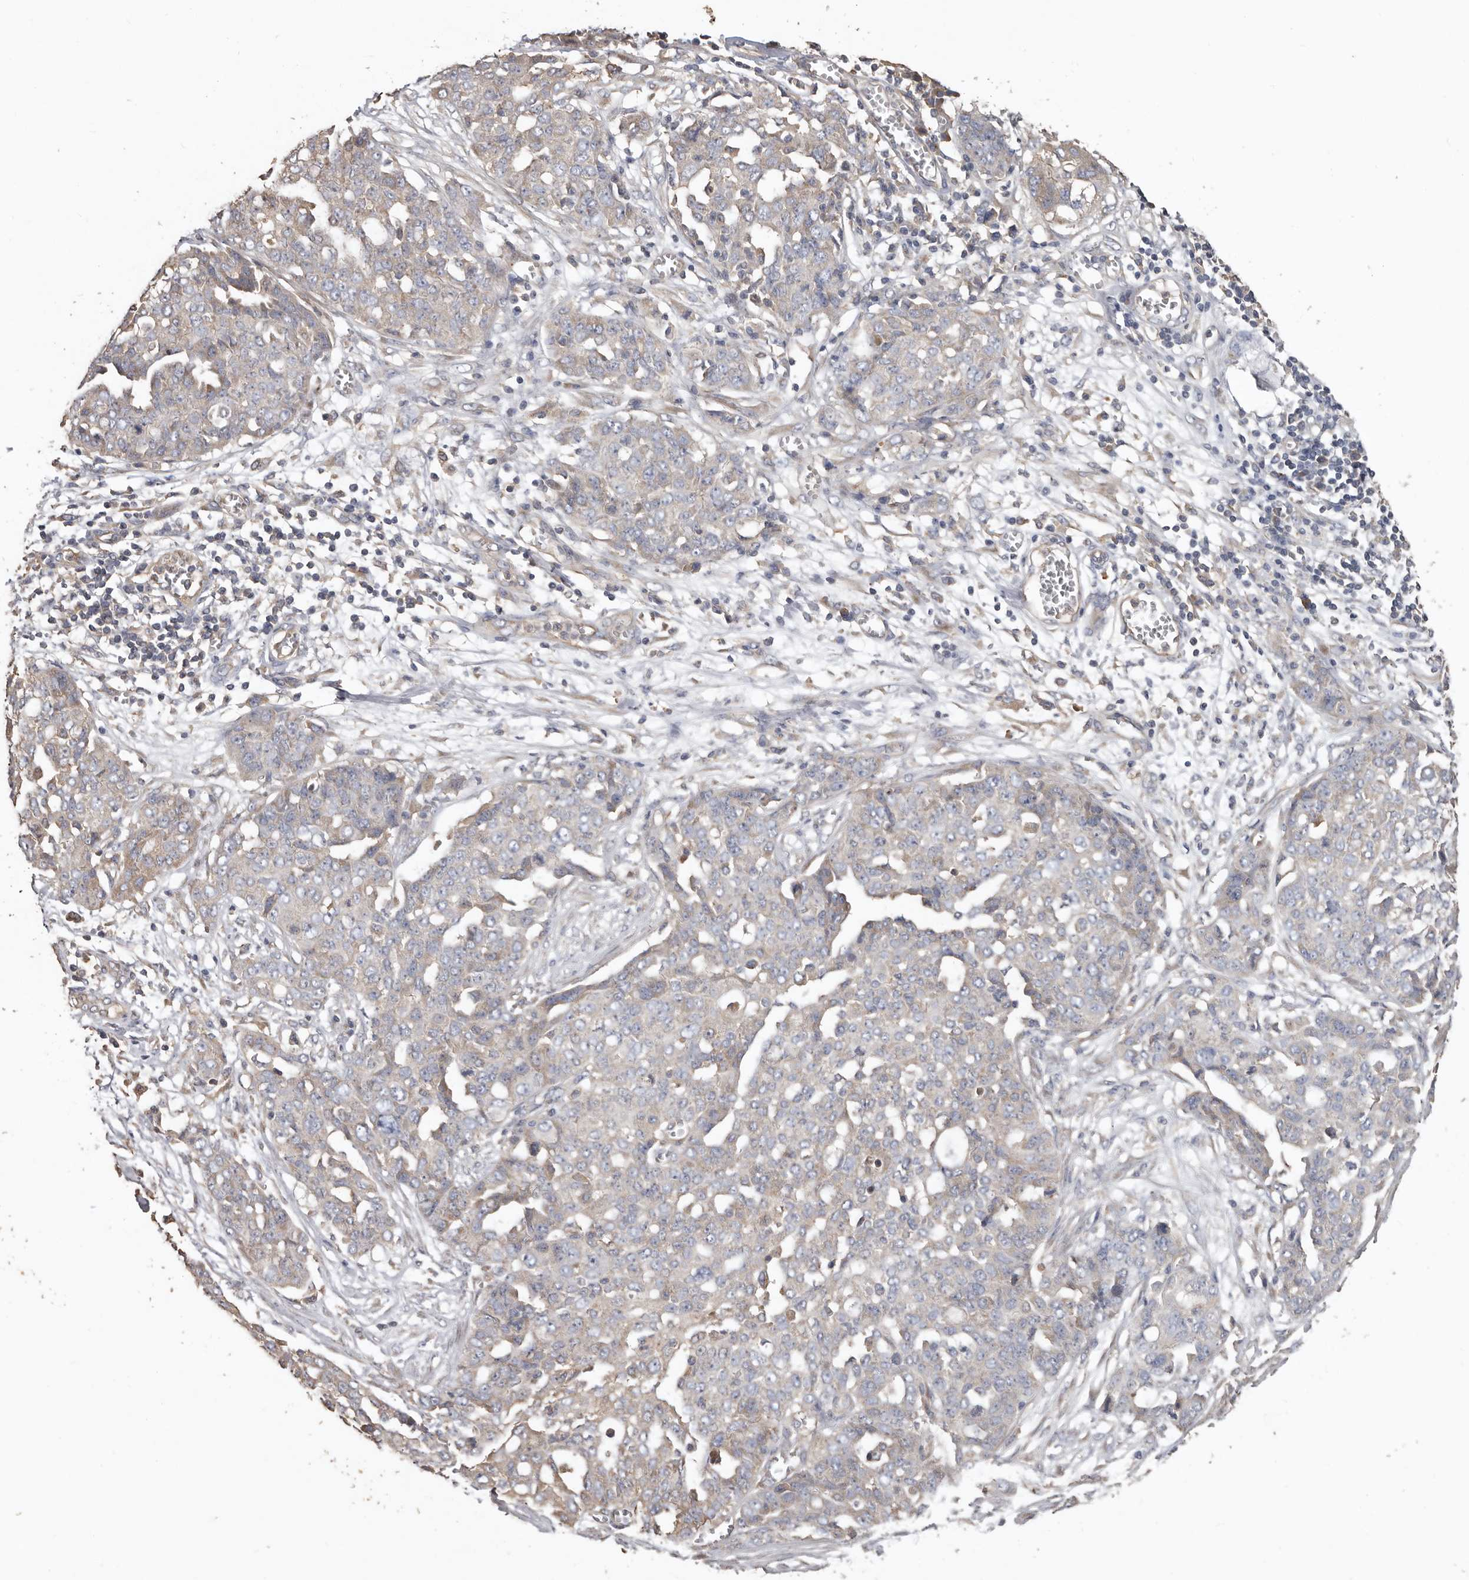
{"staining": {"intensity": "weak", "quantity": "<25%", "location": "cytoplasmic/membranous"}, "tissue": "ovarian cancer", "cell_type": "Tumor cells", "image_type": "cancer", "snomed": [{"axis": "morphology", "description": "Cystadenocarcinoma, serous, NOS"}, {"axis": "topography", "description": "Soft tissue"}, {"axis": "topography", "description": "Ovary"}], "caption": "Image shows no significant protein staining in tumor cells of ovarian cancer. (DAB (3,3'-diaminobenzidine) immunohistochemistry visualized using brightfield microscopy, high magnification).", "gene": "FLCN", "patient": {"sex": "female", "age": 57}}